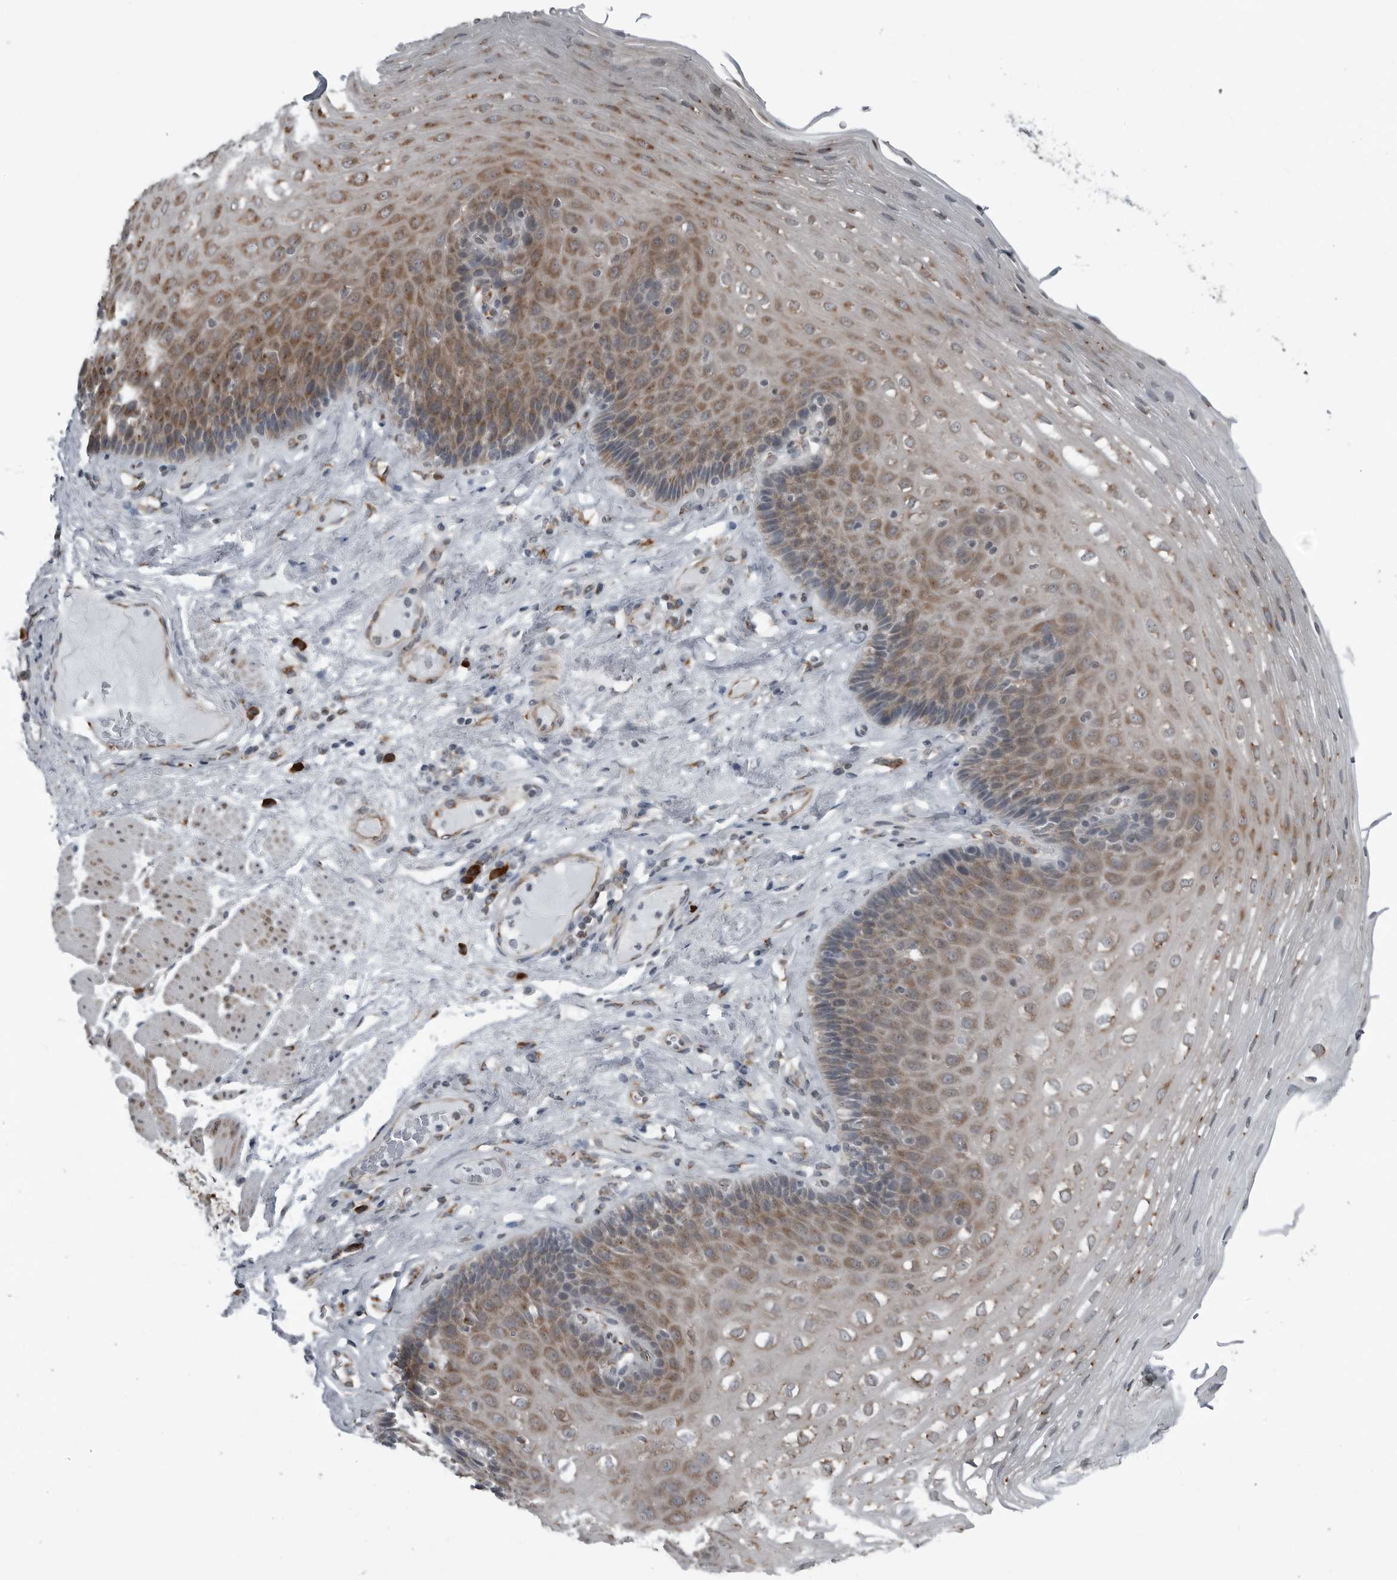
{"staining": {"intensity": "moderate", "quantity": "25%-75%", "location": "cytoplasmic/membranous"}, "tissue": "esophagus", "cell_type": "Squamous epithelial cells", "image_type": "normal", "snomed": [{"axis": "morphology", "description": "Normal tissue, NOS"}, {"axis": "topography", "description": "Esophagus"}], "caption": "Protein staining displays moderate cytoplasmic/membranous positivity in approximately 25%-75% of squamous epithelial cells in benign esophagus.", "gene": "CEP85", "patient": {"sex": "female", "age": 66}}